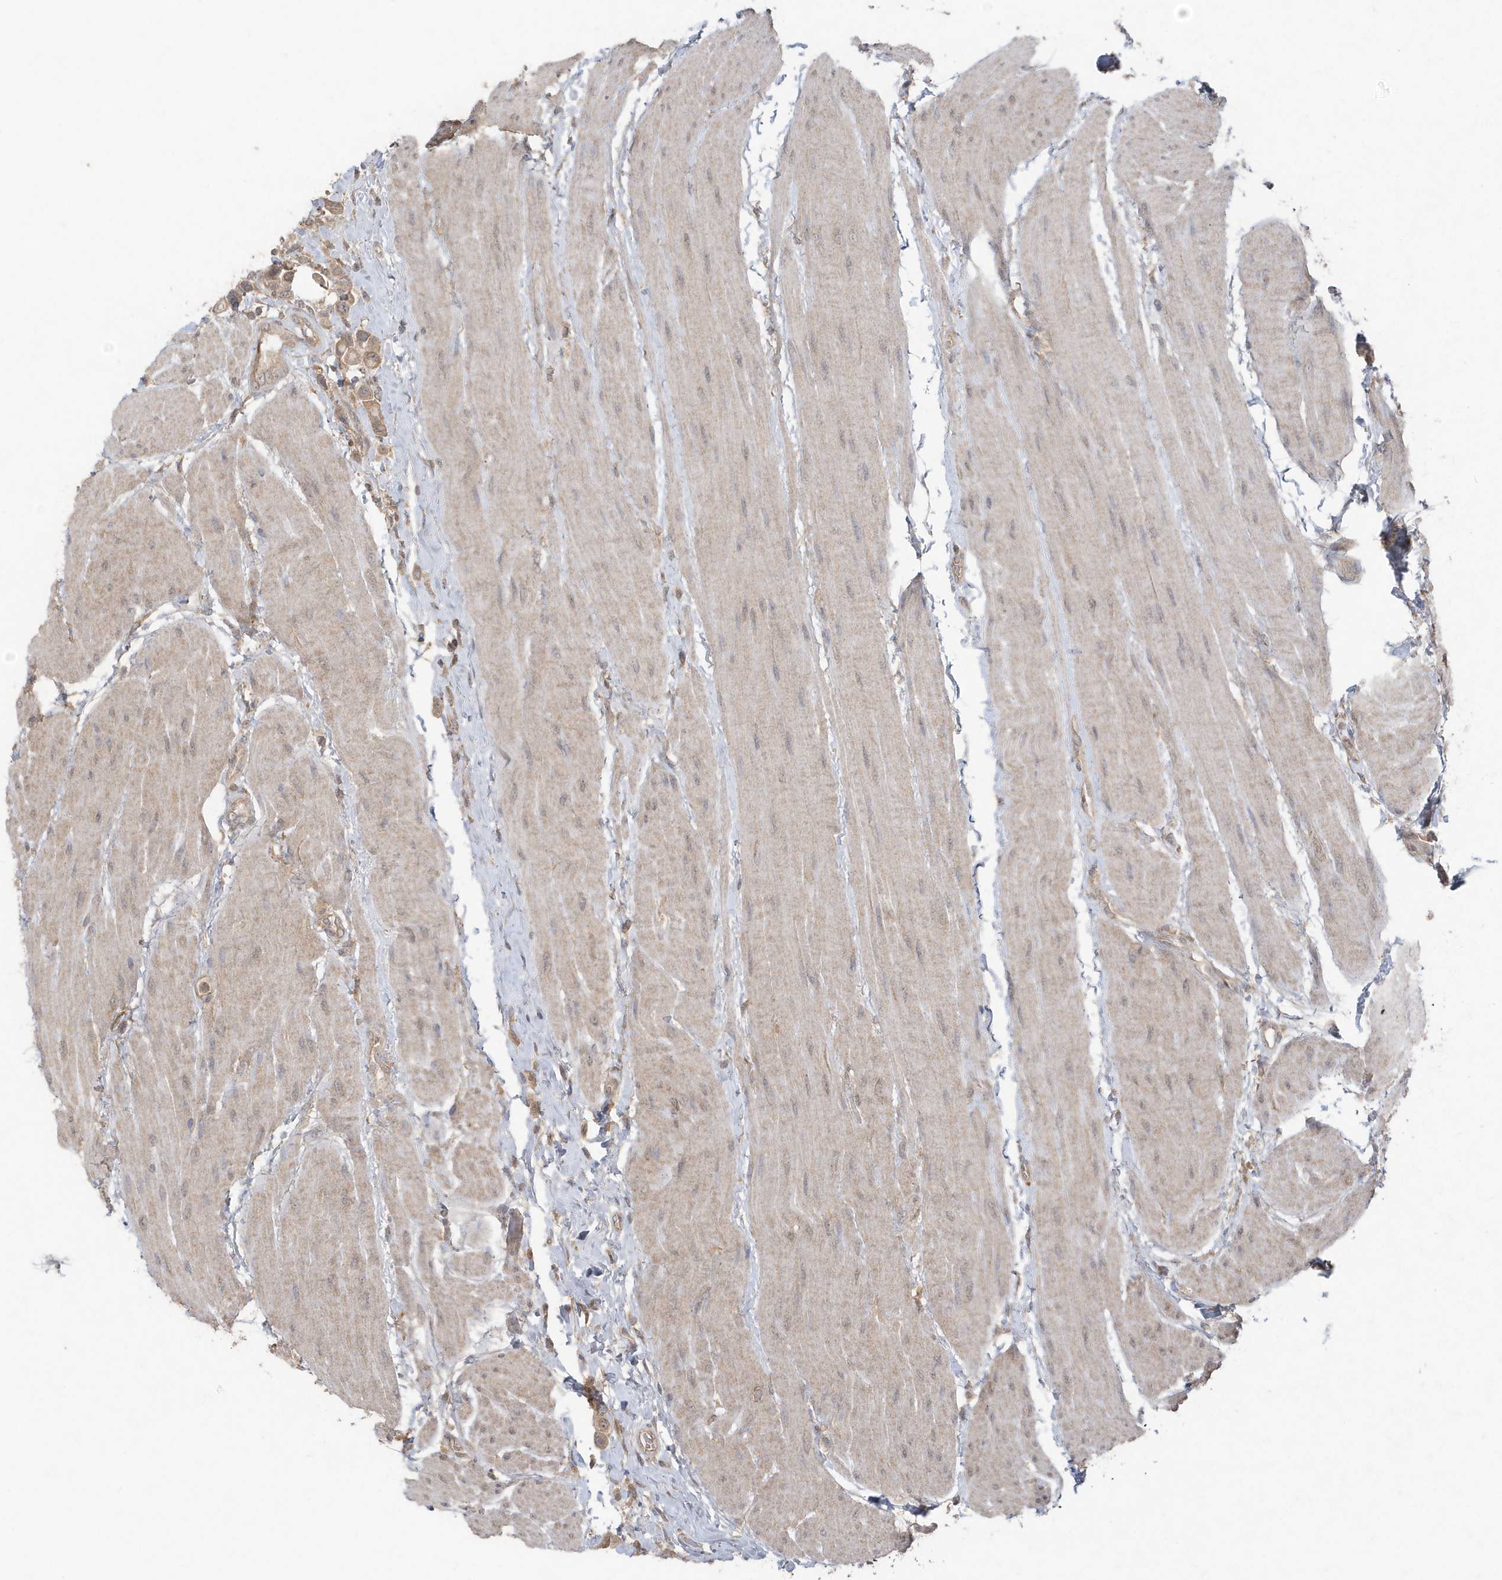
{"staining": {"intensity": "moderate", "quantity": ">75%", "location": "cytoplasmic/membranous"}, "tissue": "urothelial cancer", "cell_type": "Tumor cells", "image_type": "cancer", "snomed": [{"axis": "morphology", "description": "Urothelial carcinoma, High grade"}, {"axis": "topography", "description": "Urinary bladder"}], "caption": "A medium amount of moderate cytoplasmic/membranous staining is appreciated in about >75% of tumor cells in urothelial carcinoma (high-grade) tissue.", "gene": "C1RL", "patient": {"sex": "male", "age": 50}}